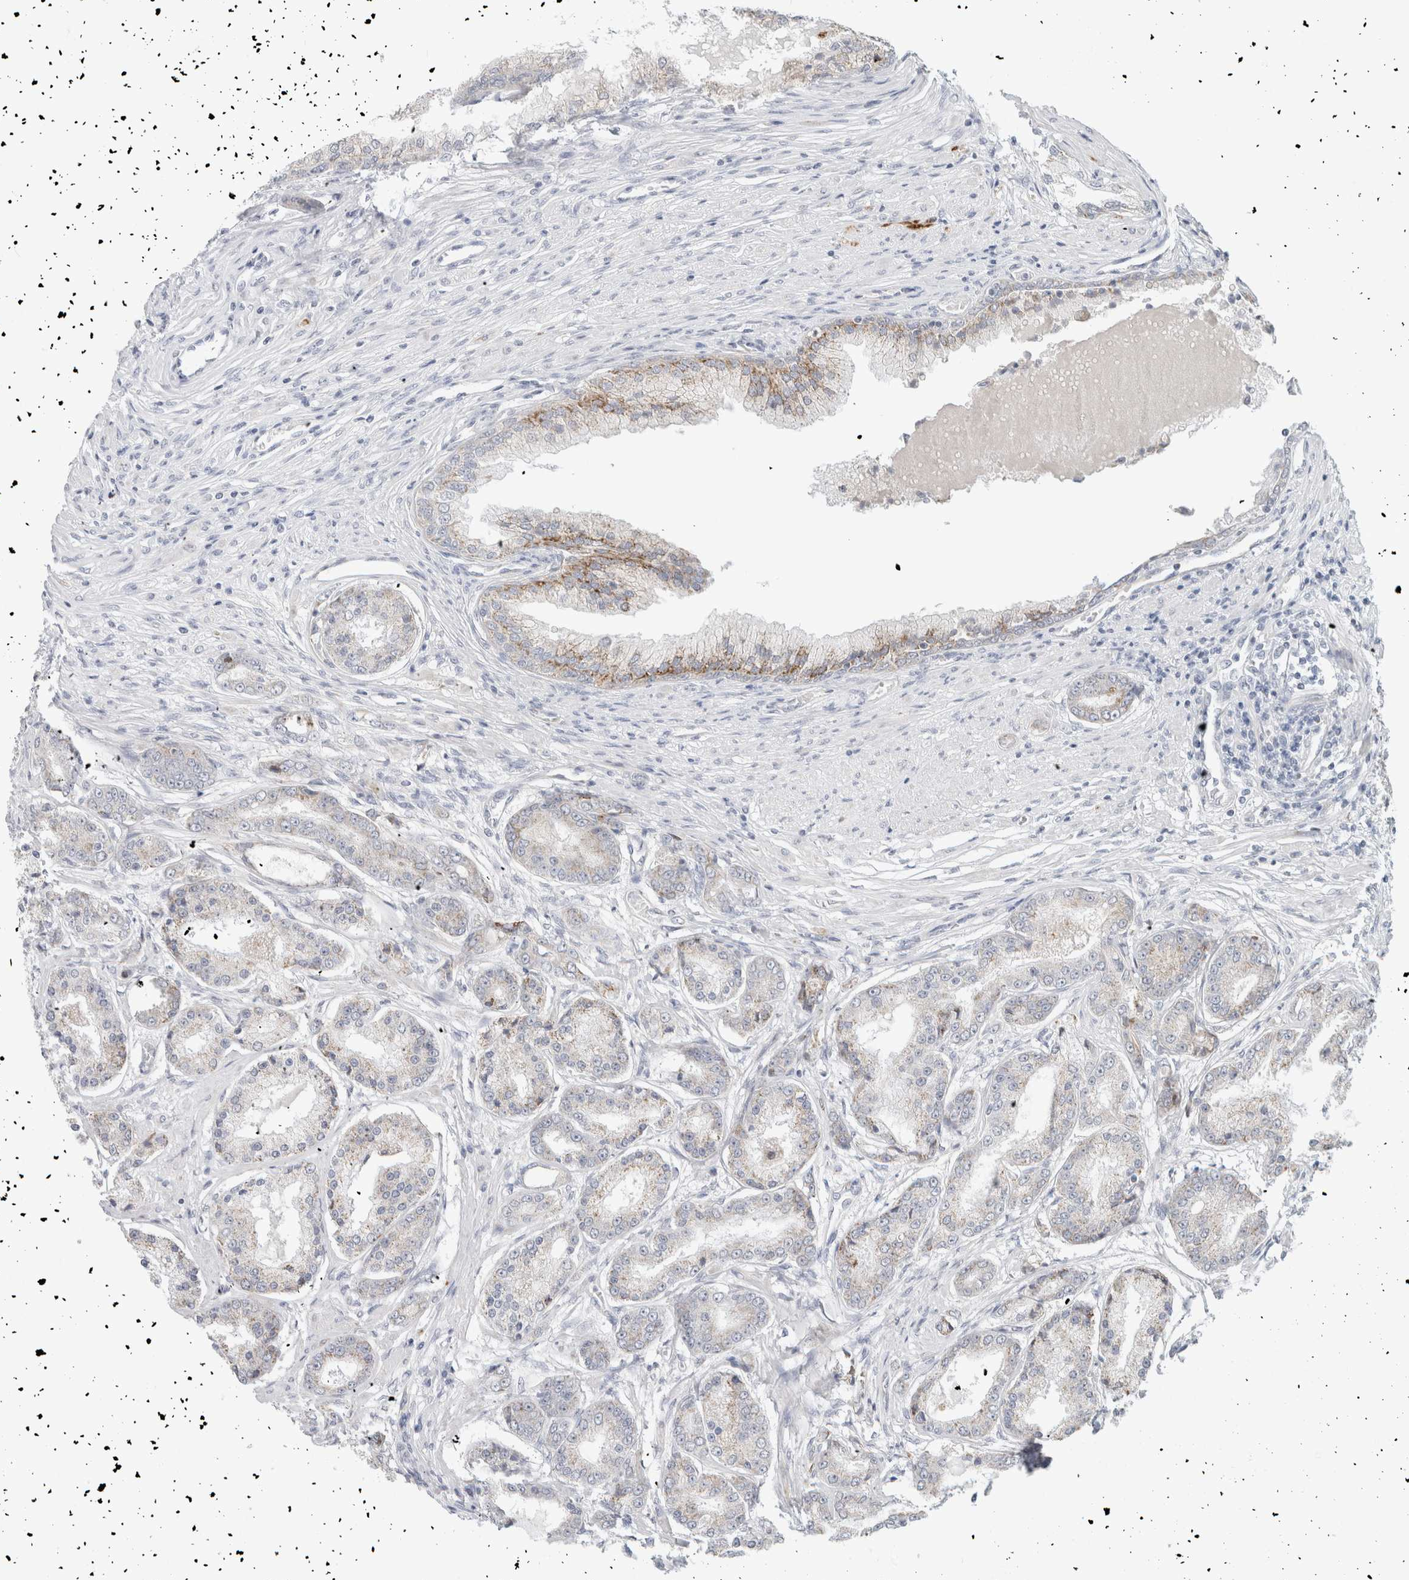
{"staining": {"intensity": "weak", "quantity": "<25%", "location": "cytoplasmic/membranous"}, "tissue": "prostate cancer", "cell_type": "Tumor cells", "image_type": "cancer", "snomed": [{"axis": "morphology", "description": "Adenocarcinoma, High grade"}, {"axis": "topography", "description": "Prostate"}], "caption": "Tumor cells are negative for brown protein staining in prostate cancer.", "gene": "FAHD1", "patient": {"sex": "male", "age": 59}}